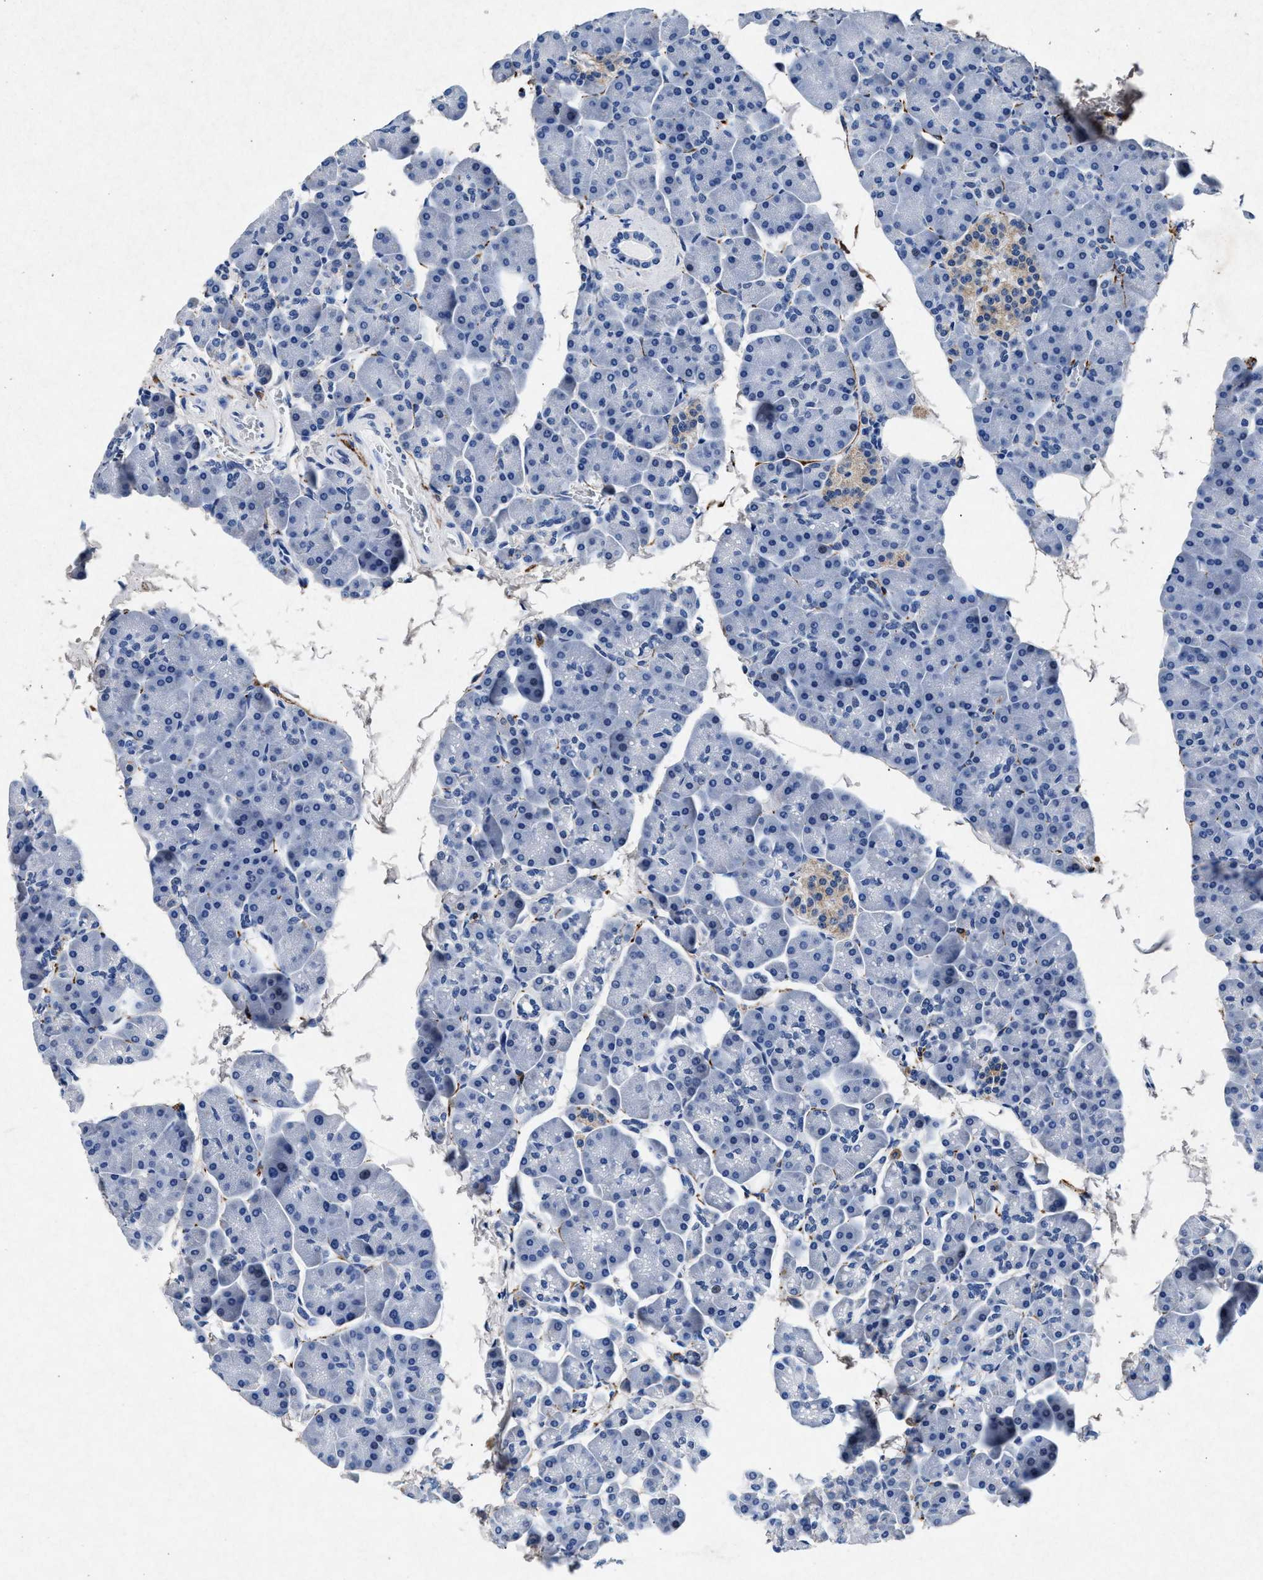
{"staining": {"intensity": "moderate", "quantity": "<25%", "location": "cytoplasmic/membranous"}, "tissue": "pancreas", "cell_type": "Exocrine glandular cells", "image_type": "normal", "snomed": [{"axis": "morphology", "description": "Normal tissue, NOS"}, {"axis": "topography", "description": "Pancreas"}], "caption": "About <25% of exocrine glandular cells in unremarkable human pancreas display moderate cytoplasmic/membranous protein staining as visualized by brown immunohistochemical staining.", "gene": "MAP6", "patient": {"sex": "male", "age": 35}}